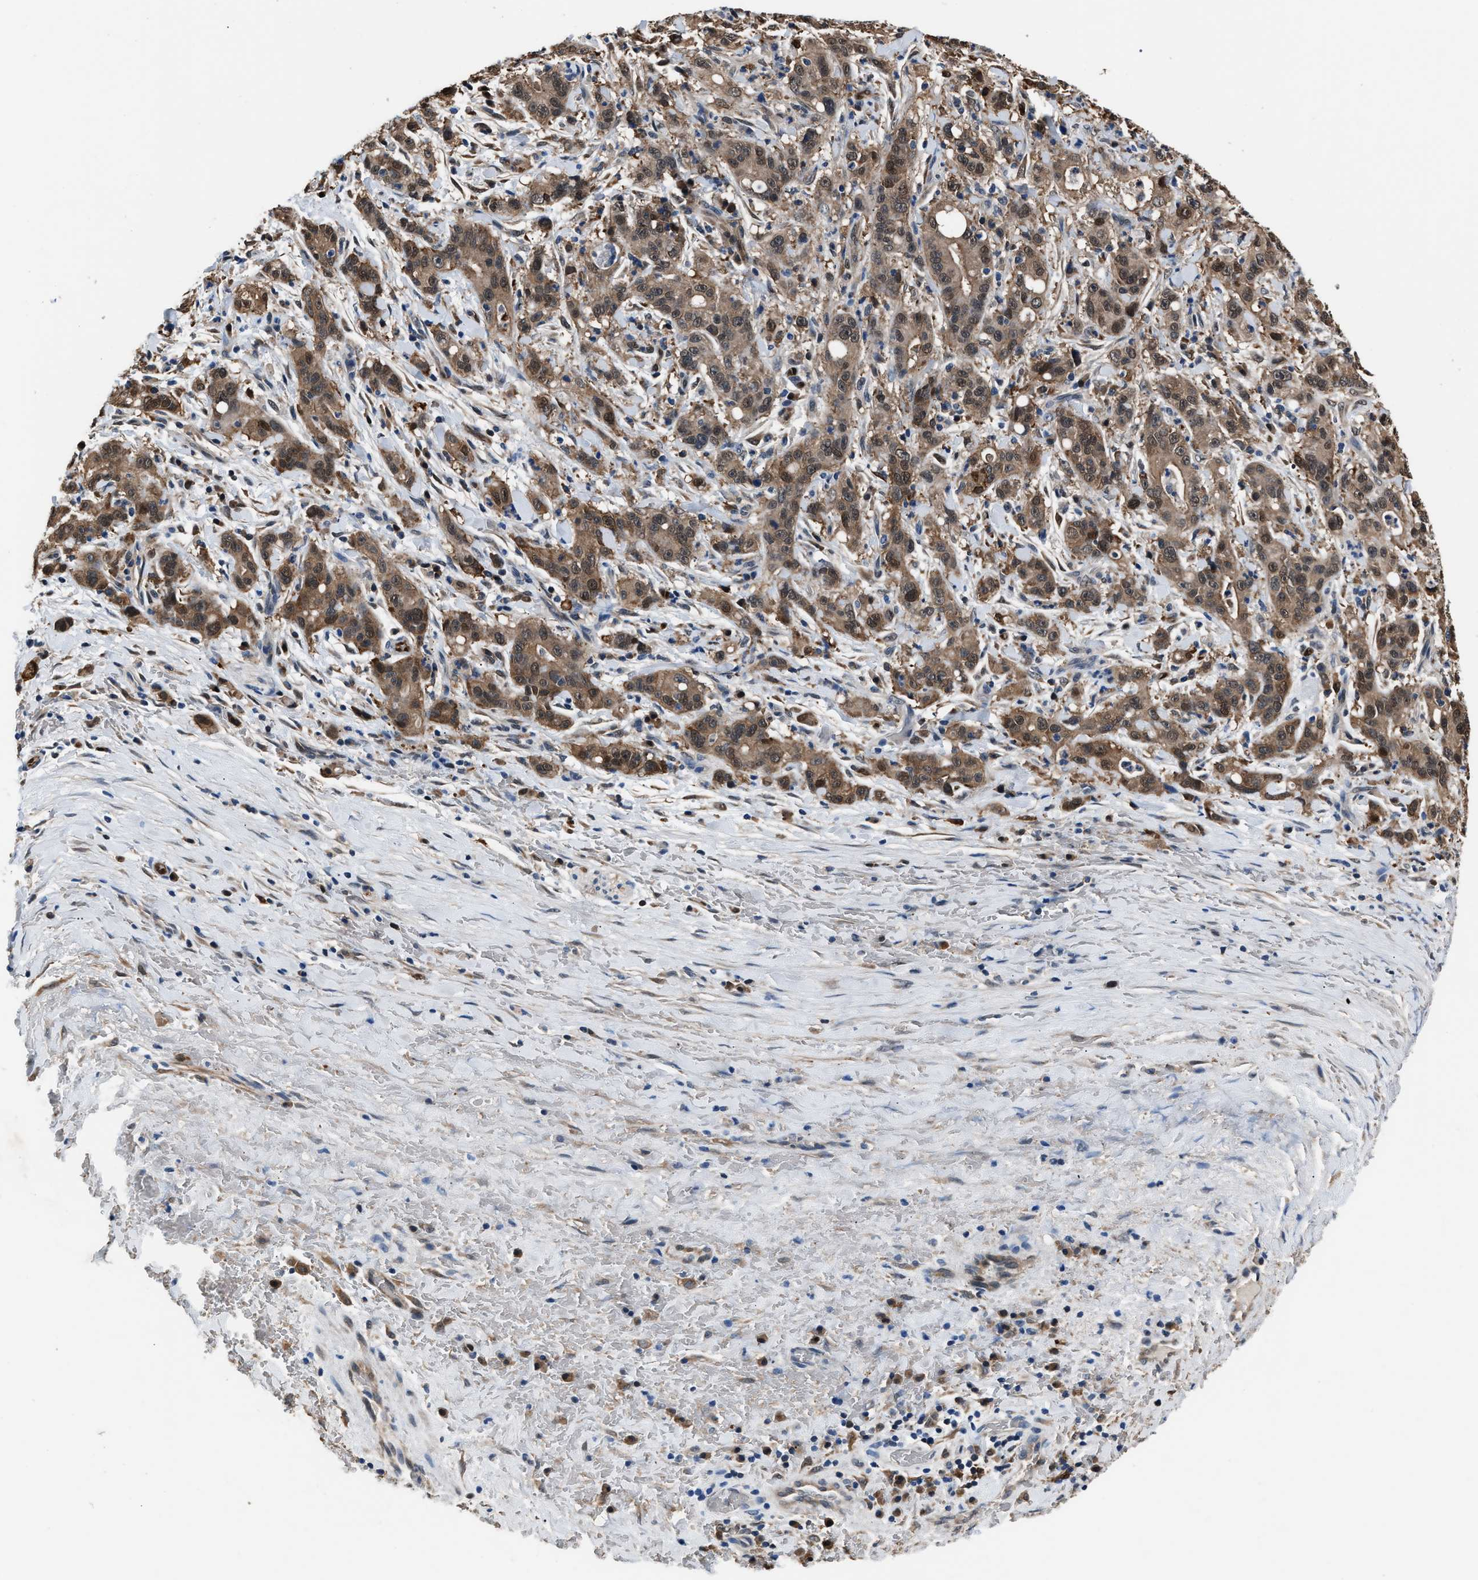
{"staining": {"intensity": "moderate", "quantity": ">75%", "location": "cytoplasmic/membranous,nuclear"}, "tissue": "liver cancer", "cell_type": "Tumor cells", "image_type": "cancer", "snomed": [{"axis": "morphology", "description": "Cholangiocarcinoma"}, {"axis": "topography", "description": "Liver"}], "caption": "Liver cancer (cholangiocarcinoma) stained with immunohistochemistry (IHC) demonstrates moderate cytoplasmic/membranous and nuclear expression in about >75% of tumor cells. (DAB IHC with brightfield microscopy, high magnification).", "gene": "PPA1", "patient": {"sex": "female", "age": 38}}